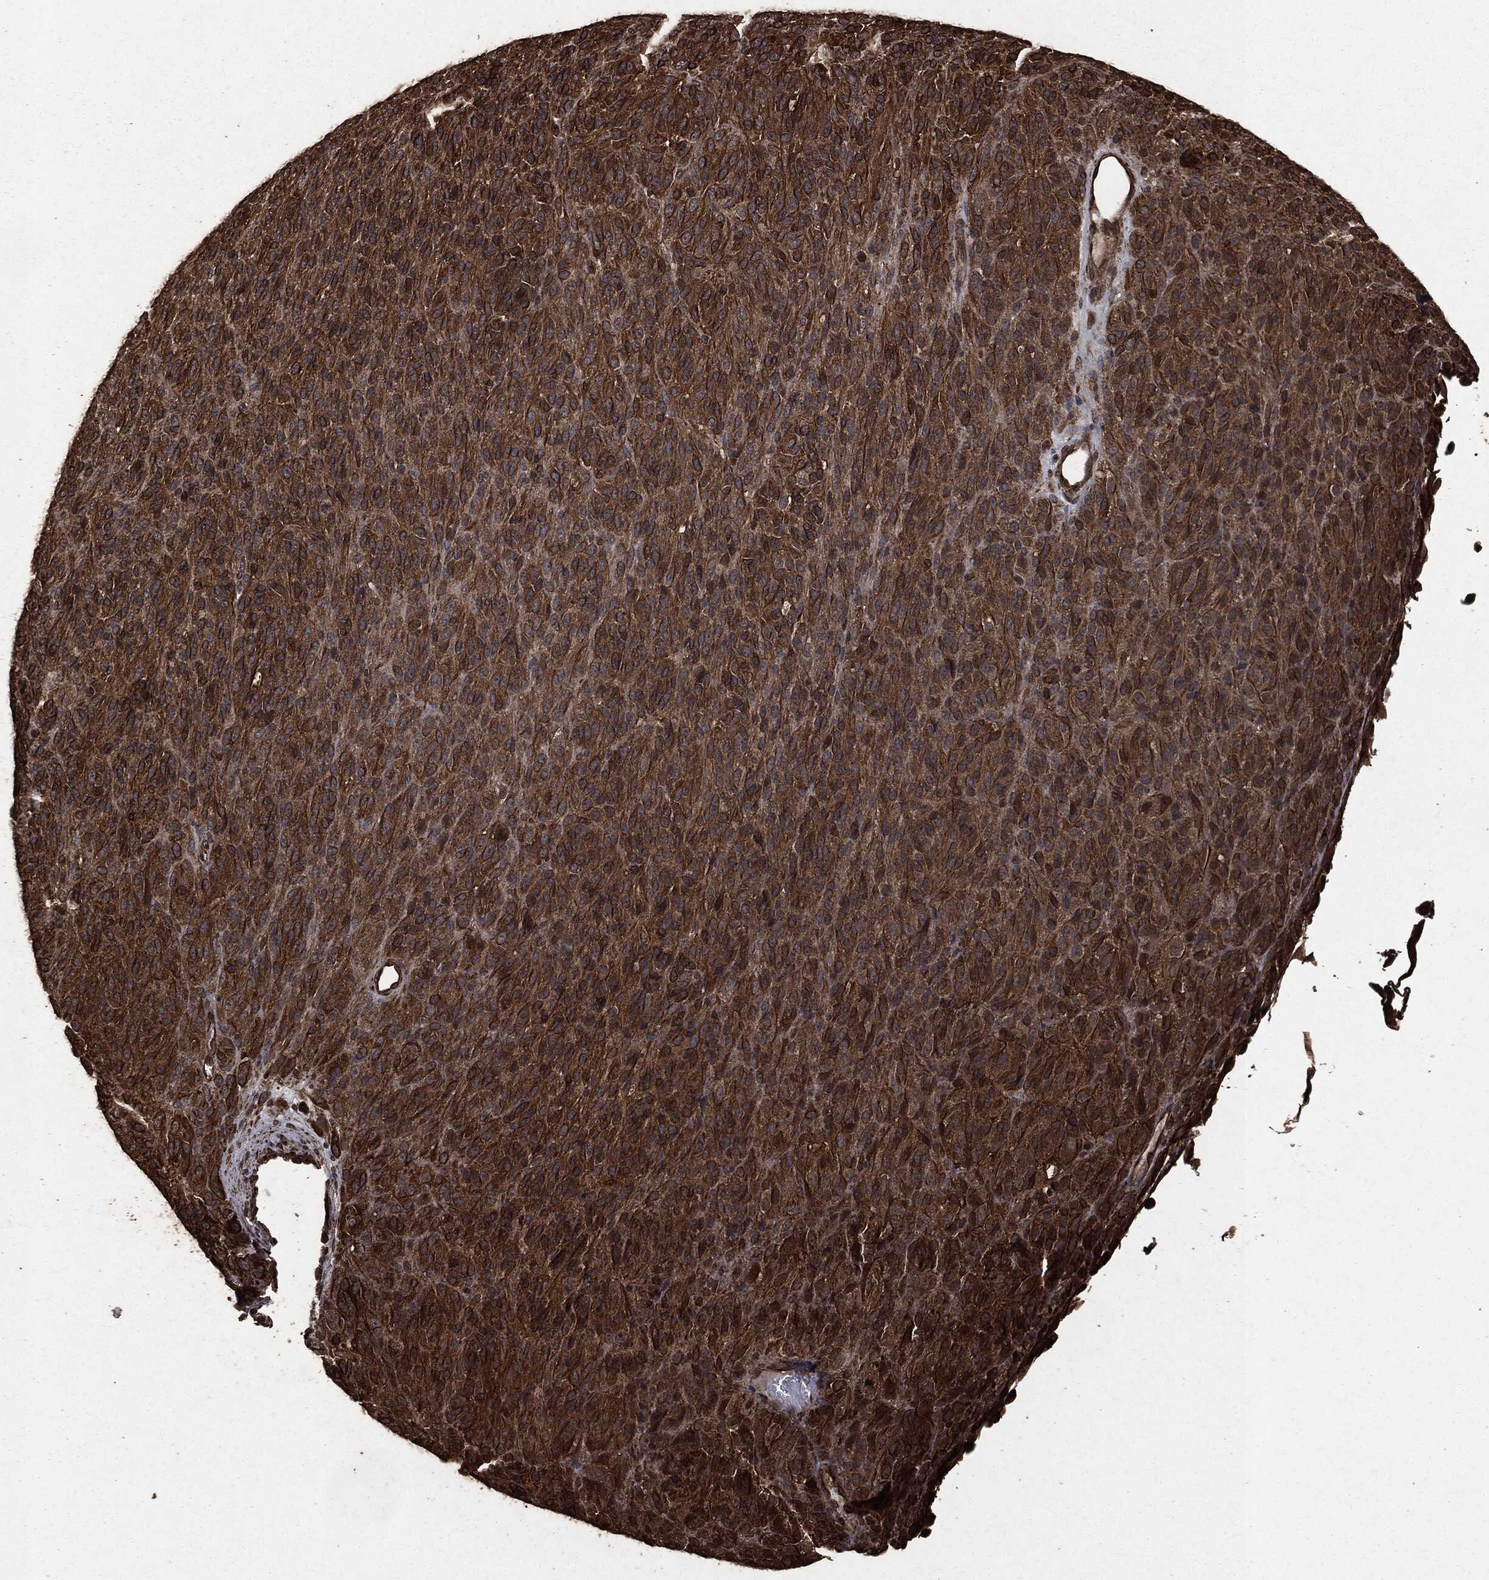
{"staining": {"intensity": "strong", "quantity": "25%-75%", "location": "cytoplasmic/membranous"}, "tissue": "melanoma", "cell_type": "Tumor cells", "image_type": "cancer", "snomed": [{"axis": "morphology", "description": "Malignant melanoma, Metastatic site"}, {"axis": "topography", "description": "Brain"}], "caption": "Immunohistochemical staining of melanoma exhibits high levels of strong cytoplasmic/membranous protein expression in approximately 25%-75% of tumor cells.", "gene": "HRAS", "patient": {"sex": "female", "age": 56}}